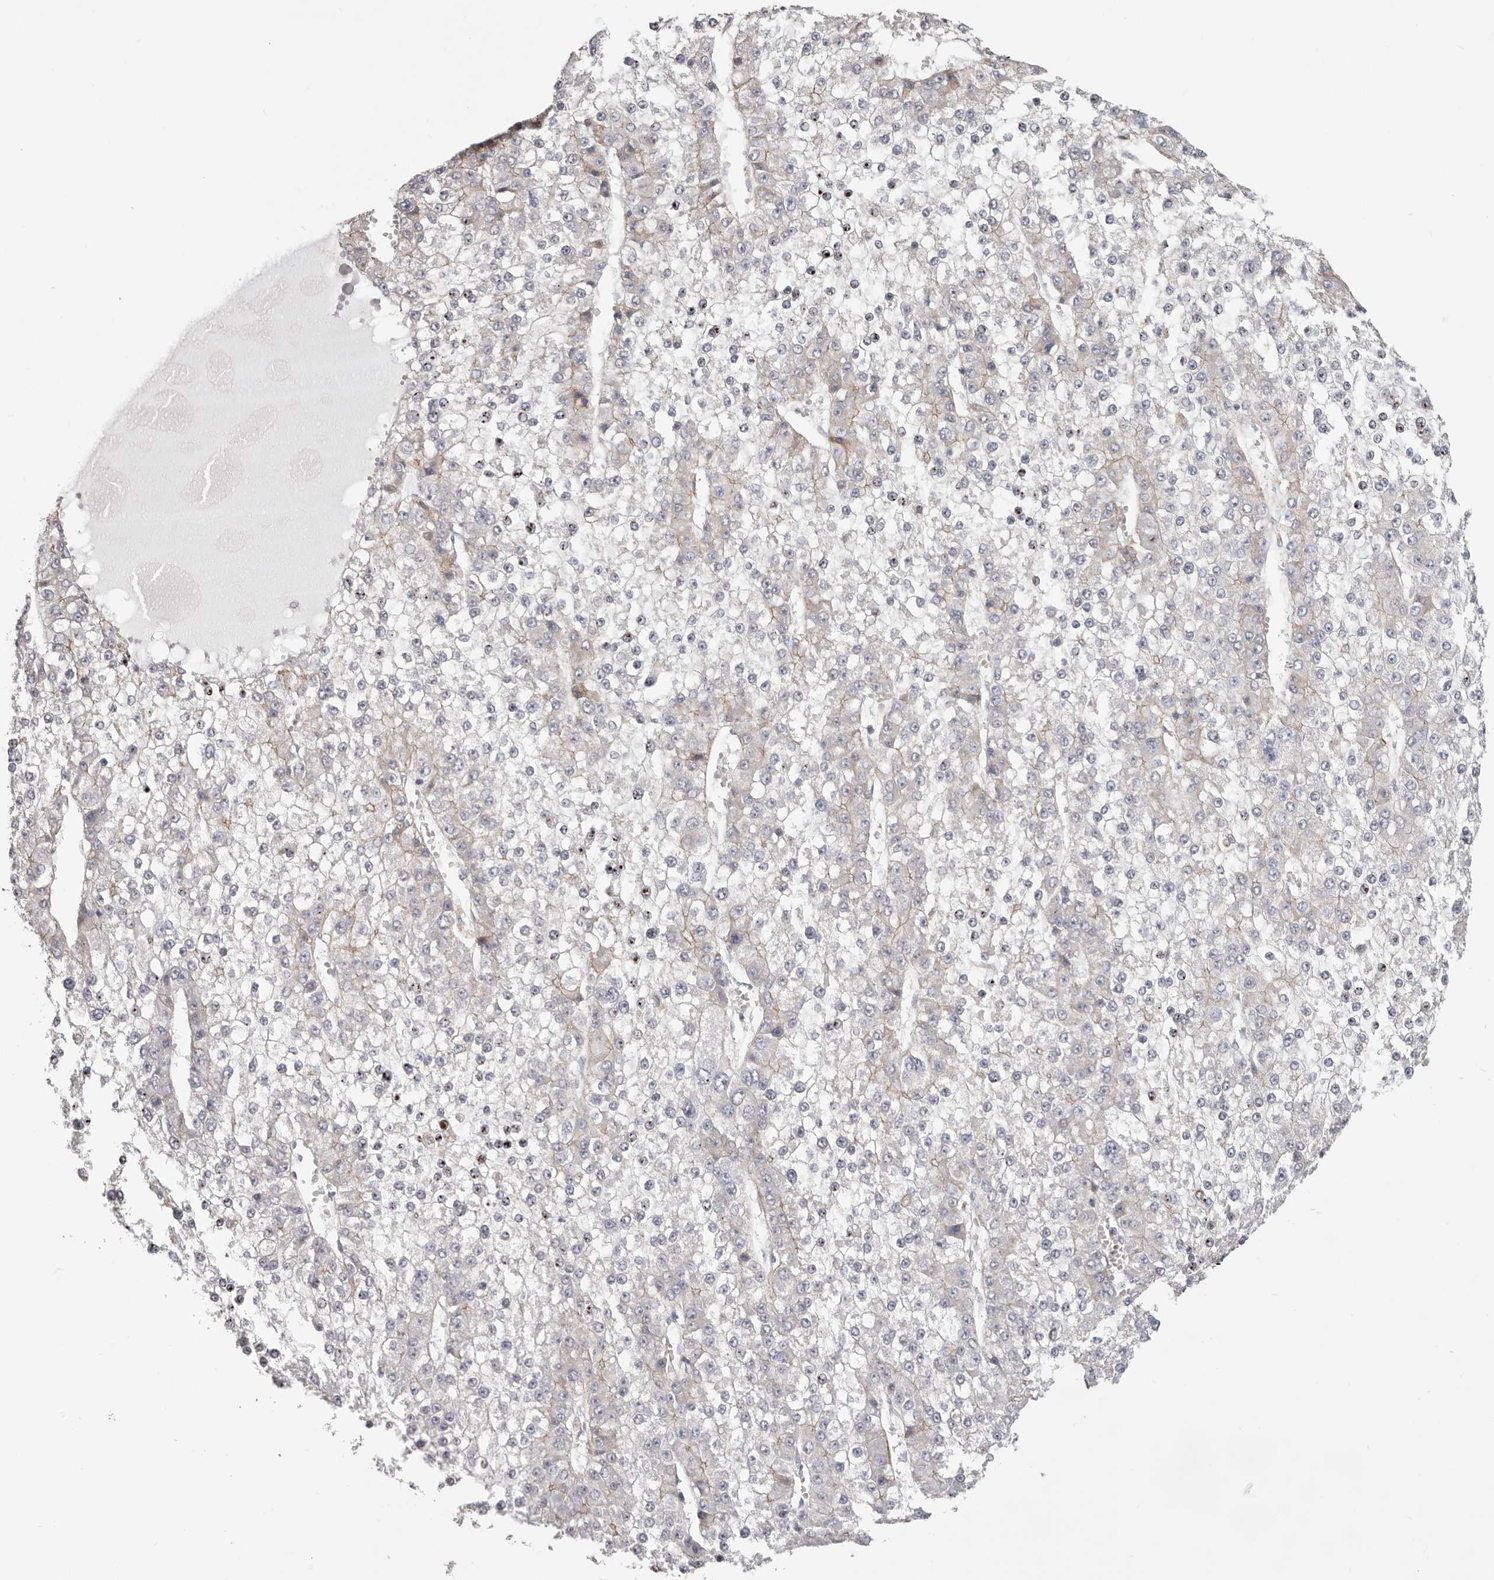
{"staining": {"intensity": "negative", "quantity": "none", "location": "none"}, "tissue": "liver cancer", "cell_type": "Tumor cells", "image_type": "cancer", "snomed": [{"axis": "morphology", "description": "Carcinoma, Hepatocellular, NOS"}, {"axis": "topography", "description": "Liver"}], "caption": "A high-resolution image shows immunohistochemistry (IHC) staining of liver hepatocellular carcinoma, which displays no significant expression in tumor cells.", "gene": "PCDHB6", "patient": {"sex": "female", "age": 73}}